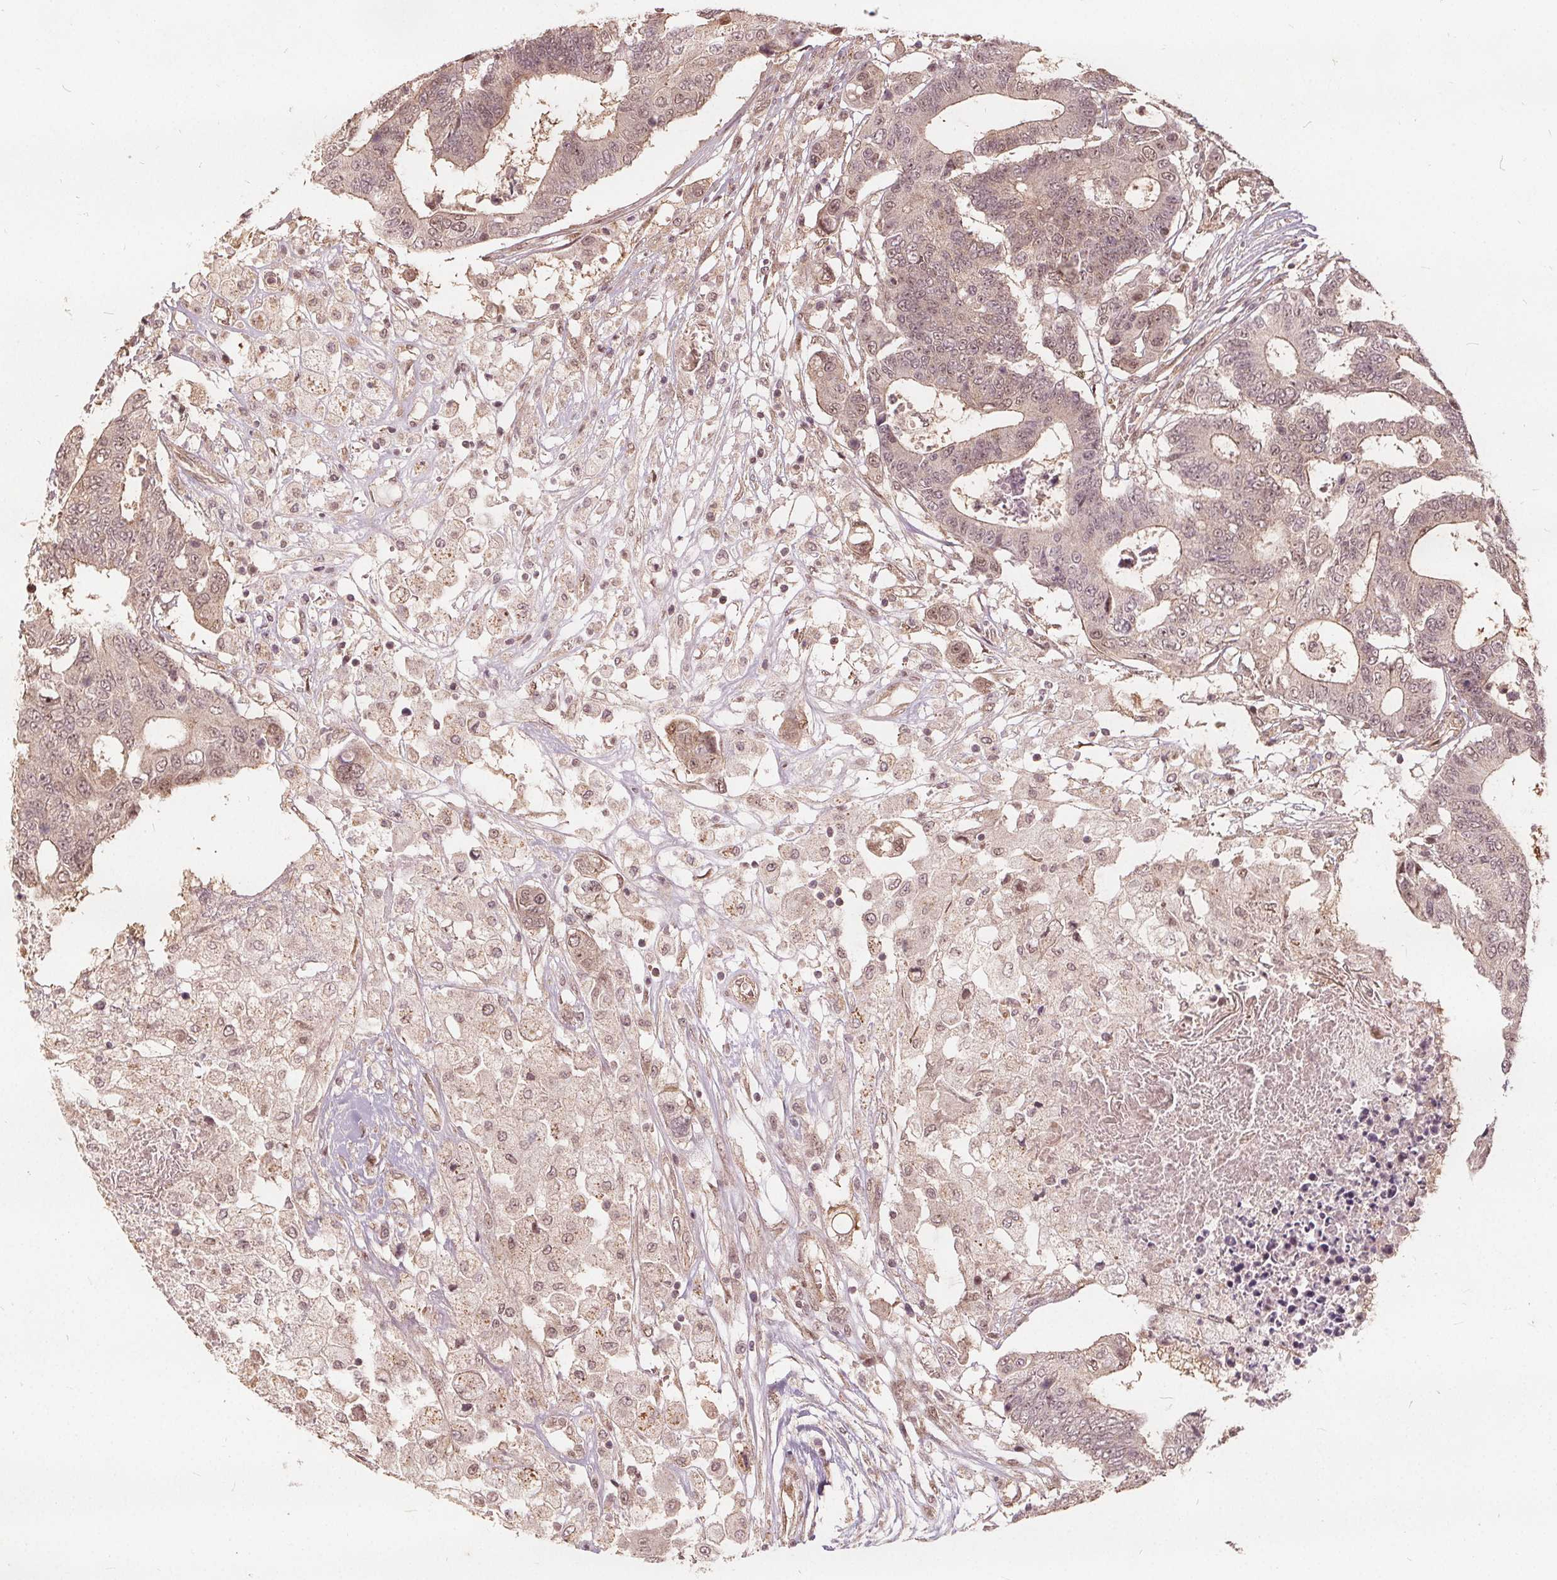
{"staining": {"intensity": "moderate", "quantity": ">75%", "location": "cytoplasmic/membranous"}, "tissue": "colorectal cancer", "cell_type": "Tumor cells", "image_type": "cancer", "snomed": [{"axis": "morphology", "description": "Adenocarcinoma, NOS"}, {"axis": "topography", "description": "Colon"}], "caption": "Protein expression analysis of human adenocarcinoma (colorectal) reveals moderate cytoplasmic/membranous positivity in approximately >75% of tumor cells. The staining was performed using DAB (3,3'-diaminobenzidine) to visualize the protein expression in brown, while the nuclei were stained in blue with hematoxylin (Magnification: 20x).", "gene": "PPP1CB", "patient": {"sex": "female", "age": 48}}